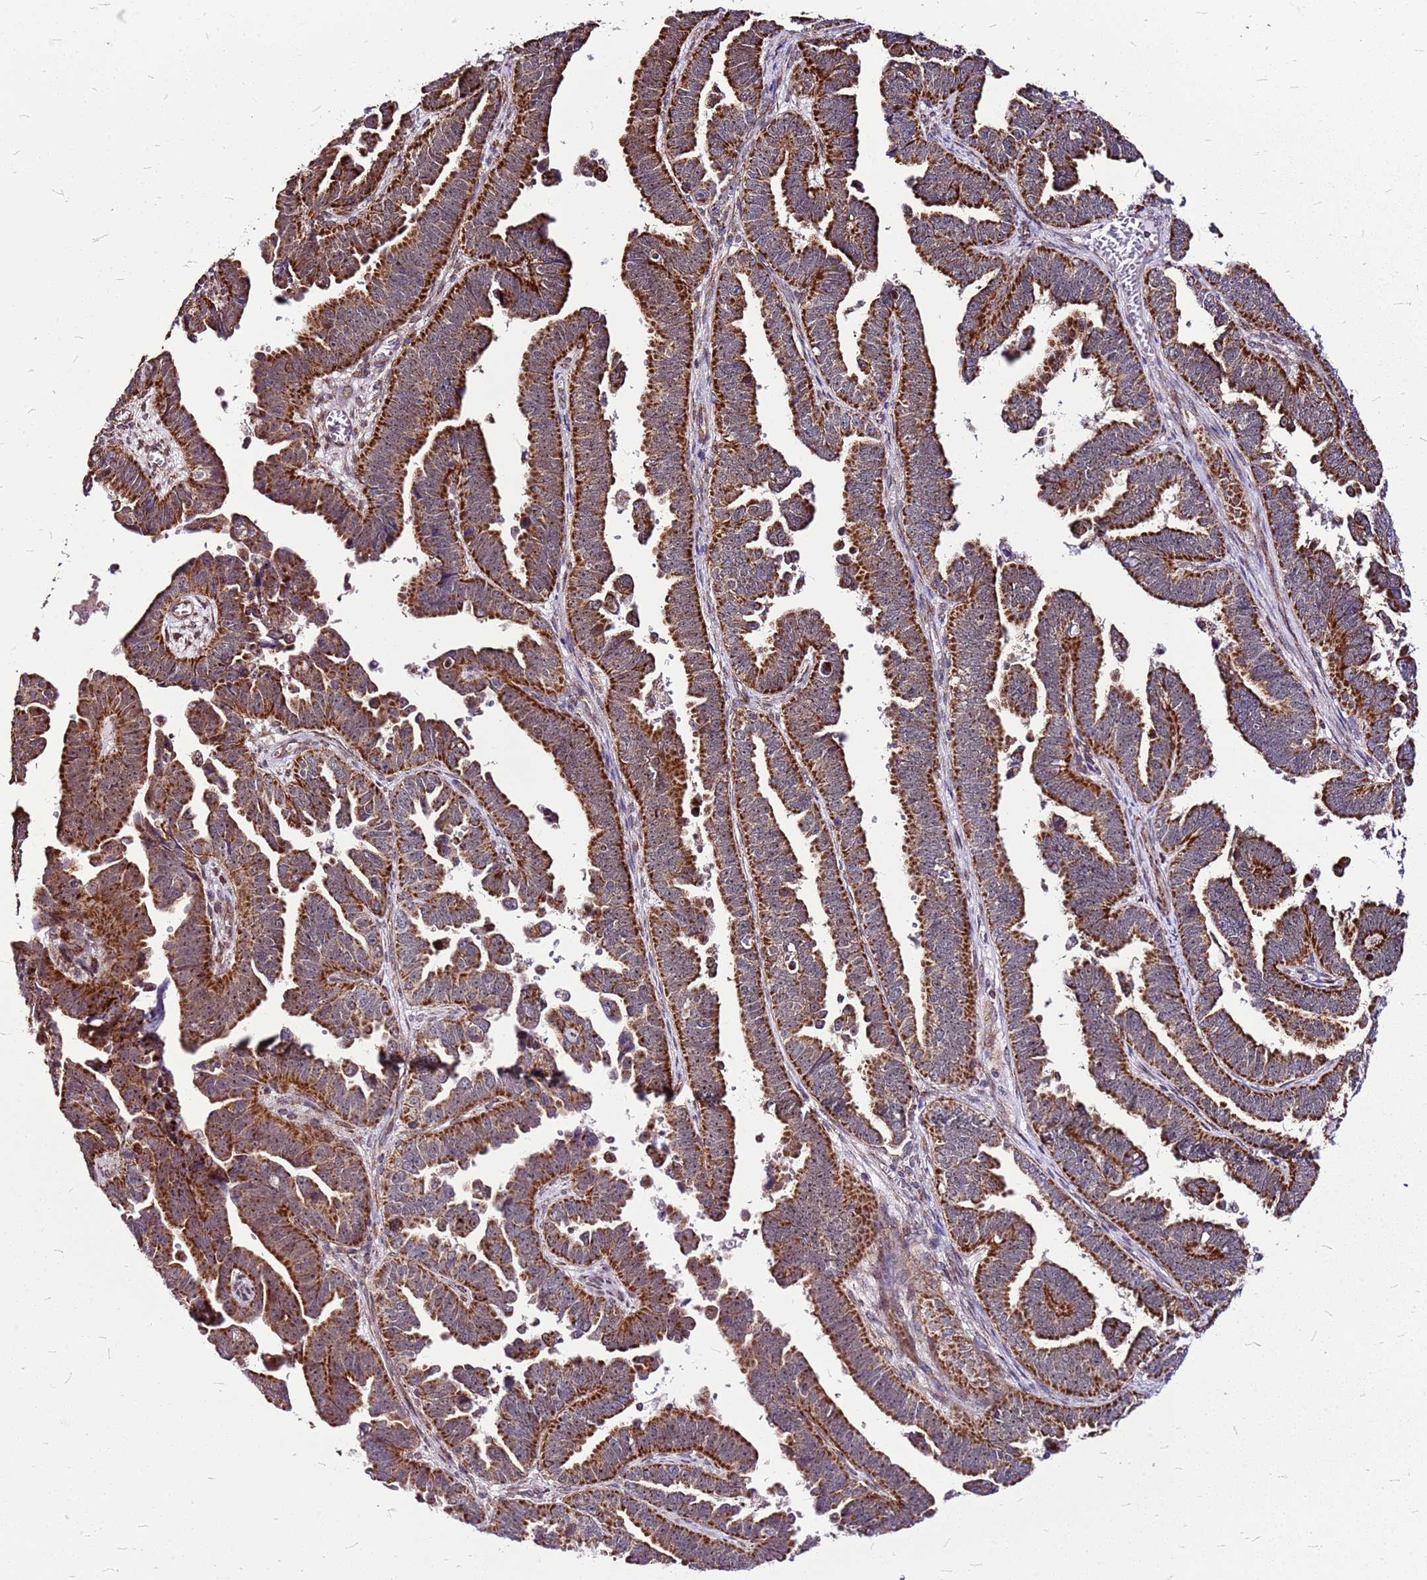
{"staining": {"intensity": "strong", "quantity": ">75%", "location": "cytoplasmic/membranous"}, "tissue": "endometrial cancer", "cell_type": "Tumor cells", "image_type": "cancer", "snomed": [{"axis": "morphology", "description": "Adenocarcinoma, NOS"}, {"axis": "topography", "description": "Endometrium"}], "caption": "An immunohistochemistry (IHC) image of neoplastic tissue is shown. Protein staining in brown highlights strong cytoplasmic/membranous positivity in adenocarcinoma (endometrial) within tumor cells. The staining was performed using DAB (3,3'-diaminobenzidine) to visualize the protein expression in brown, while the nuclei were stained in blue with hematoxylin (Magnification: 20x).", "gene": "OR51T1", "patient": {"sex": "female", "age": 75}}